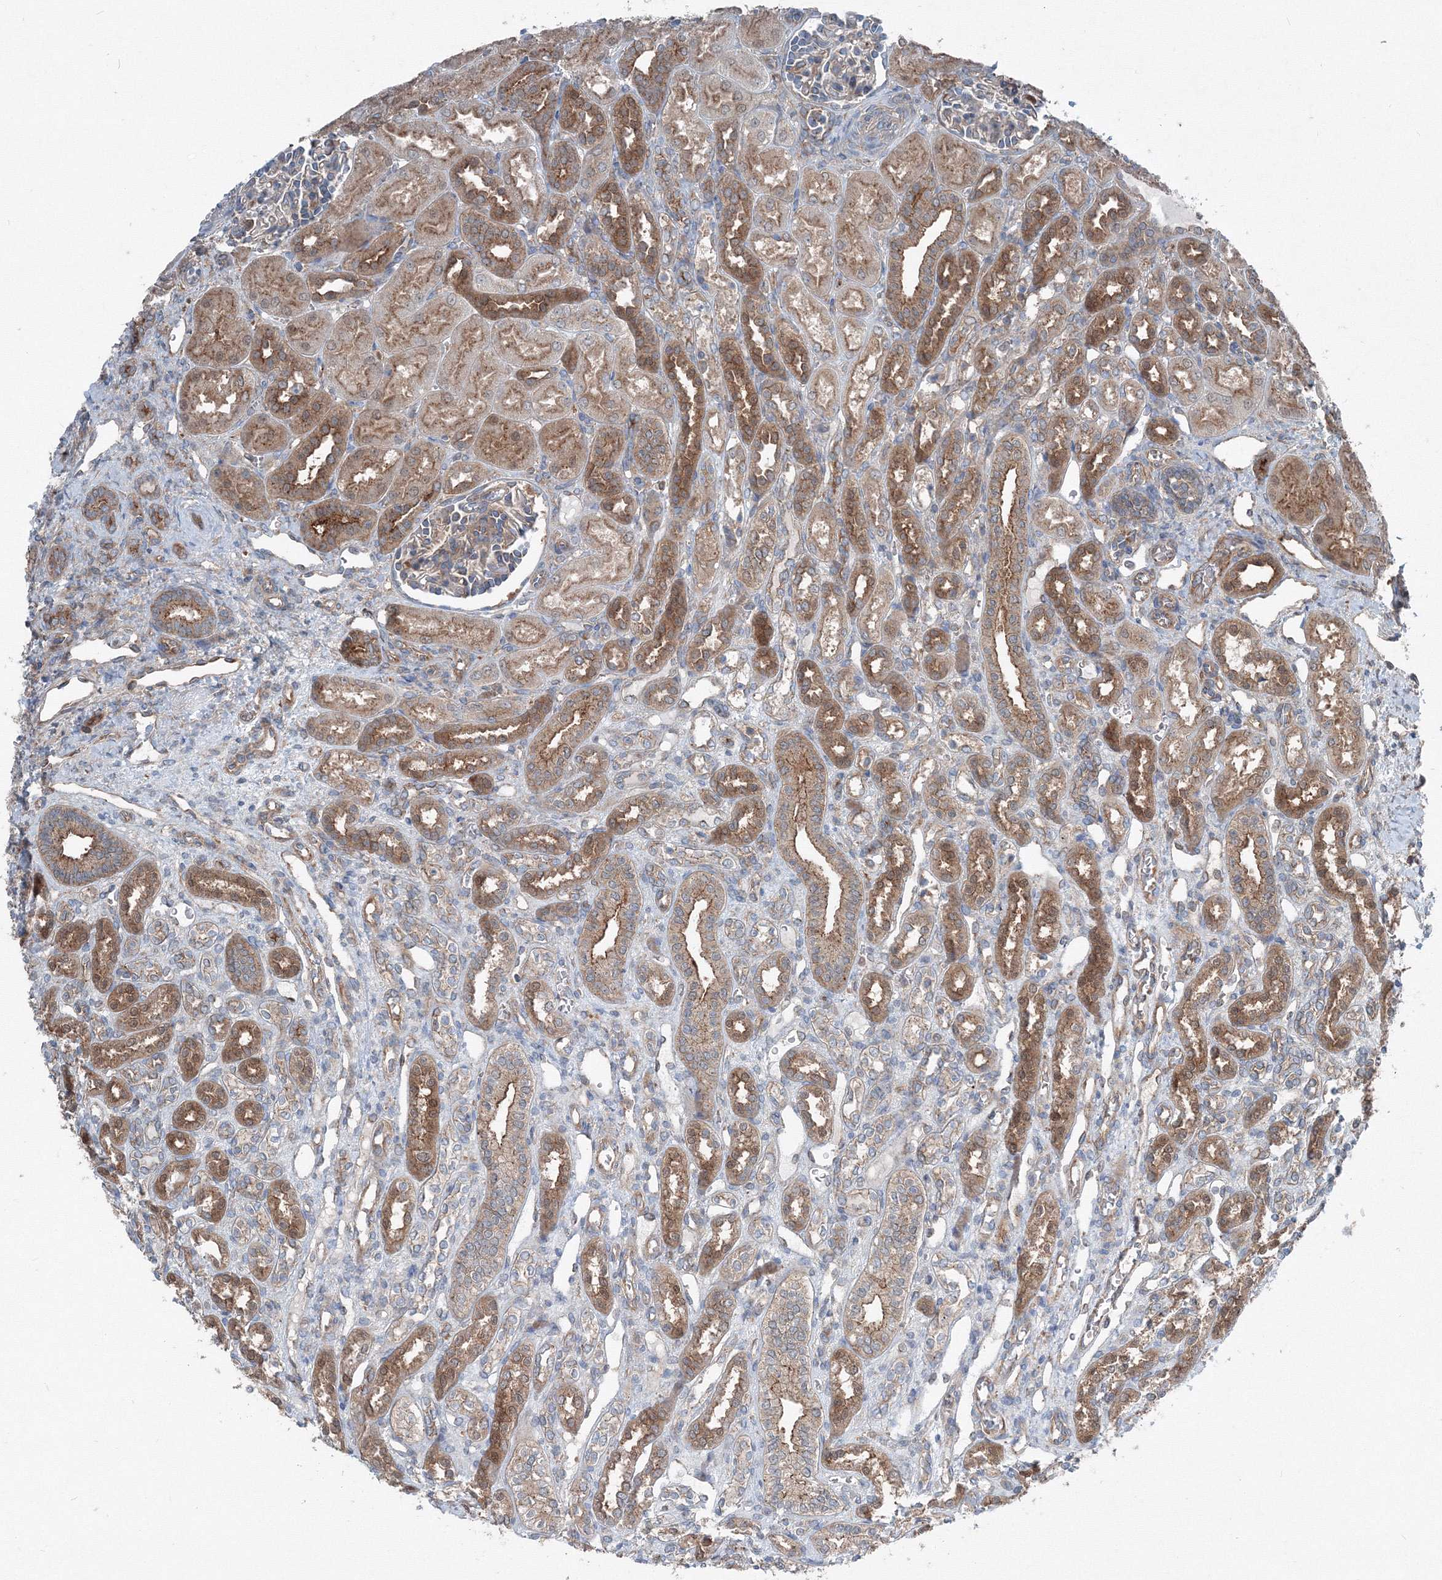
{"staining": {"intensity": "weak", "quantity": "25%-75%", "location": "cytoplasmic/membranous"}, "tissue": "kidney", "cell_type": "Cells in glomeruli", "image_type": "normal", "snomed": [{"axis": "morphology", "description": "Normal tissue, NOS"}, {"axis": "morphology", "description": "Neoplasm, malignant, NOS"}, {"axis": "topography", "description": "Kidney"}], "caption": "This micrograph exhibits immunohistochemistry staining of benign kidney, with low weak cytoplasmic/membranous expression in approximately 25%-75% of cells in glomeruli.", "gene": "TPRKB", "patient": {"sex": "female", "age": 1}}